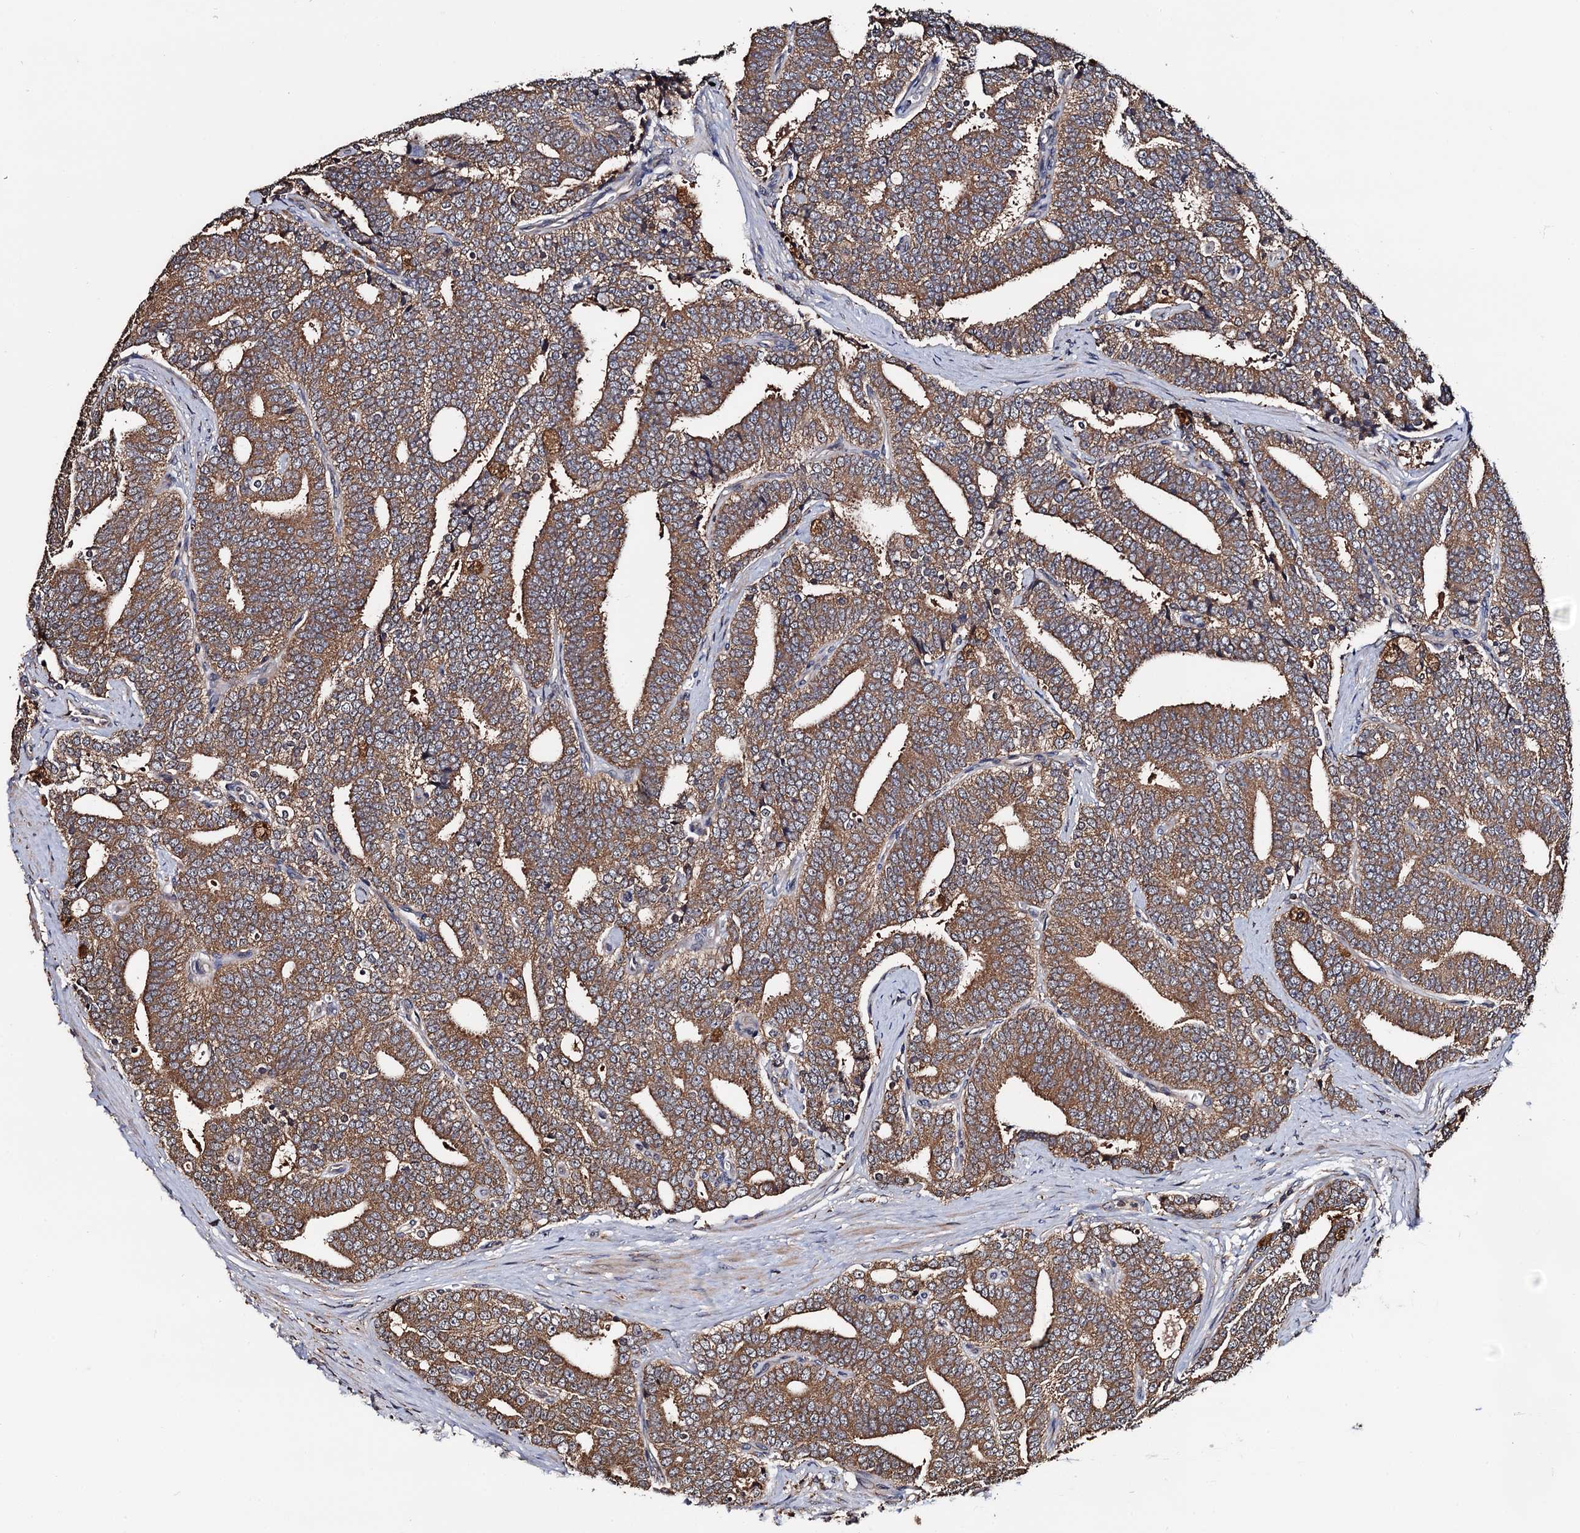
{"staining": {"intensity": "moderate", "quantity": ">75%", "location": "cytoplasmic/membranous"}, "tissue": "prostate cancer", "cell_type": "Tumor cells", "image_type": "cancer", "snomed": [{"axis": "morphology", "description": "Adenocarcinoma, High grade"}, {"axis": "topography", "description": "Prostate and seminal vesicle, NOS"}], "caption": "Immunohistochemical staining of human prostate cancer exhibits medium levels of moderate cytoplasmic/membranous expression in approximately >75% of tumor cells.", "gene": "RGS11", "patient": {"sex": "male", "age": 67}}